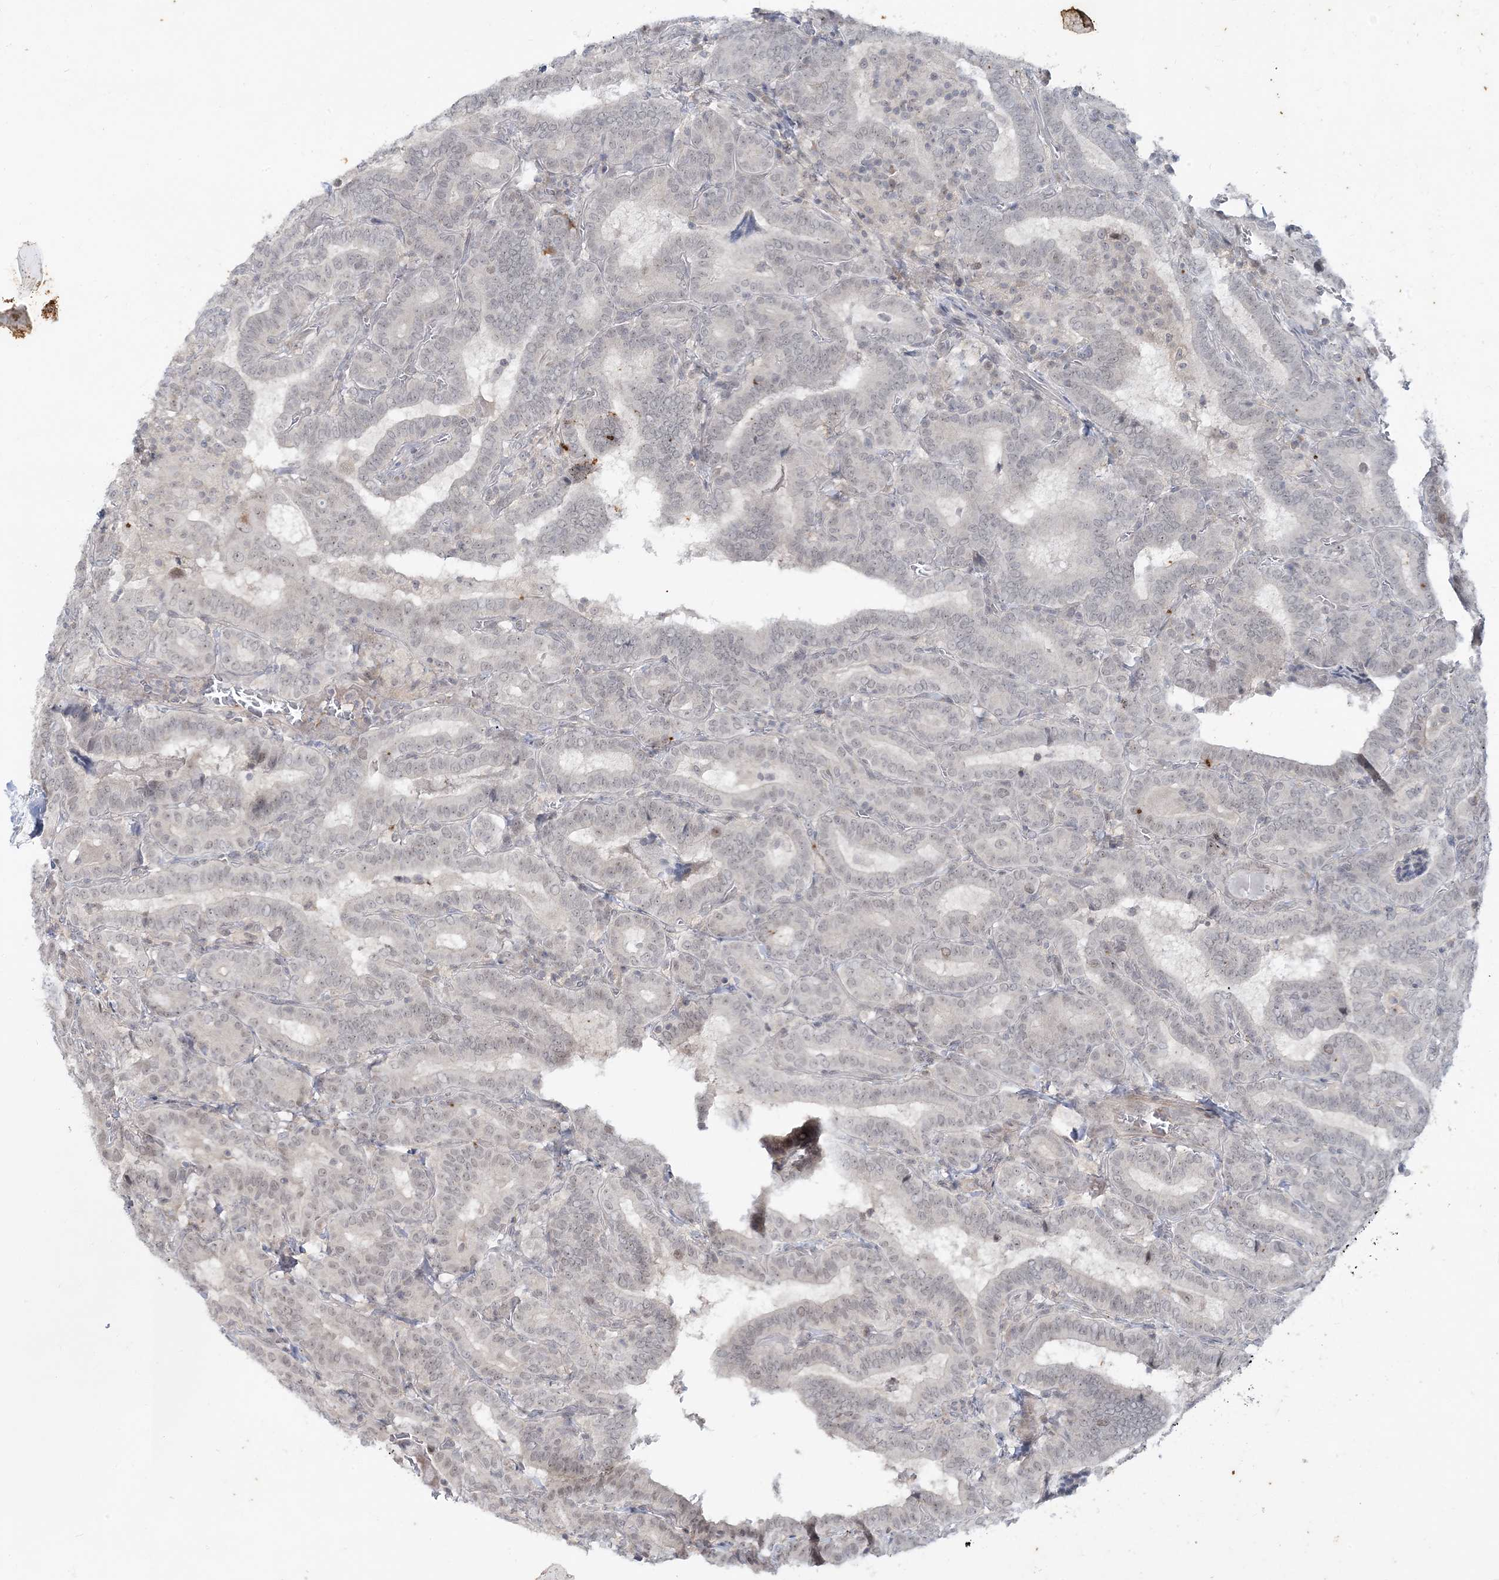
{"staining": {"intensity": "weak", "quantity": "25%-75%", "location": "nuclear"}, "tissue": "thyroid cancer", "cell_type": "Tumor cells", "image_type": "cancer", "snomed": [{"axis": "morphology", "description": "Papillary adenocarcinoma, NOS"}, {"axis": "topography", "description": "Thyroid gland"}], "caption": "Protein expression analysis of thyroid cancer (papillary adenocarcinoma) displays weak nuclear staining in about 25%-75% of tumor cells.", "gene": "LEXM", "patient": {"sex": "female", "age": 72}}